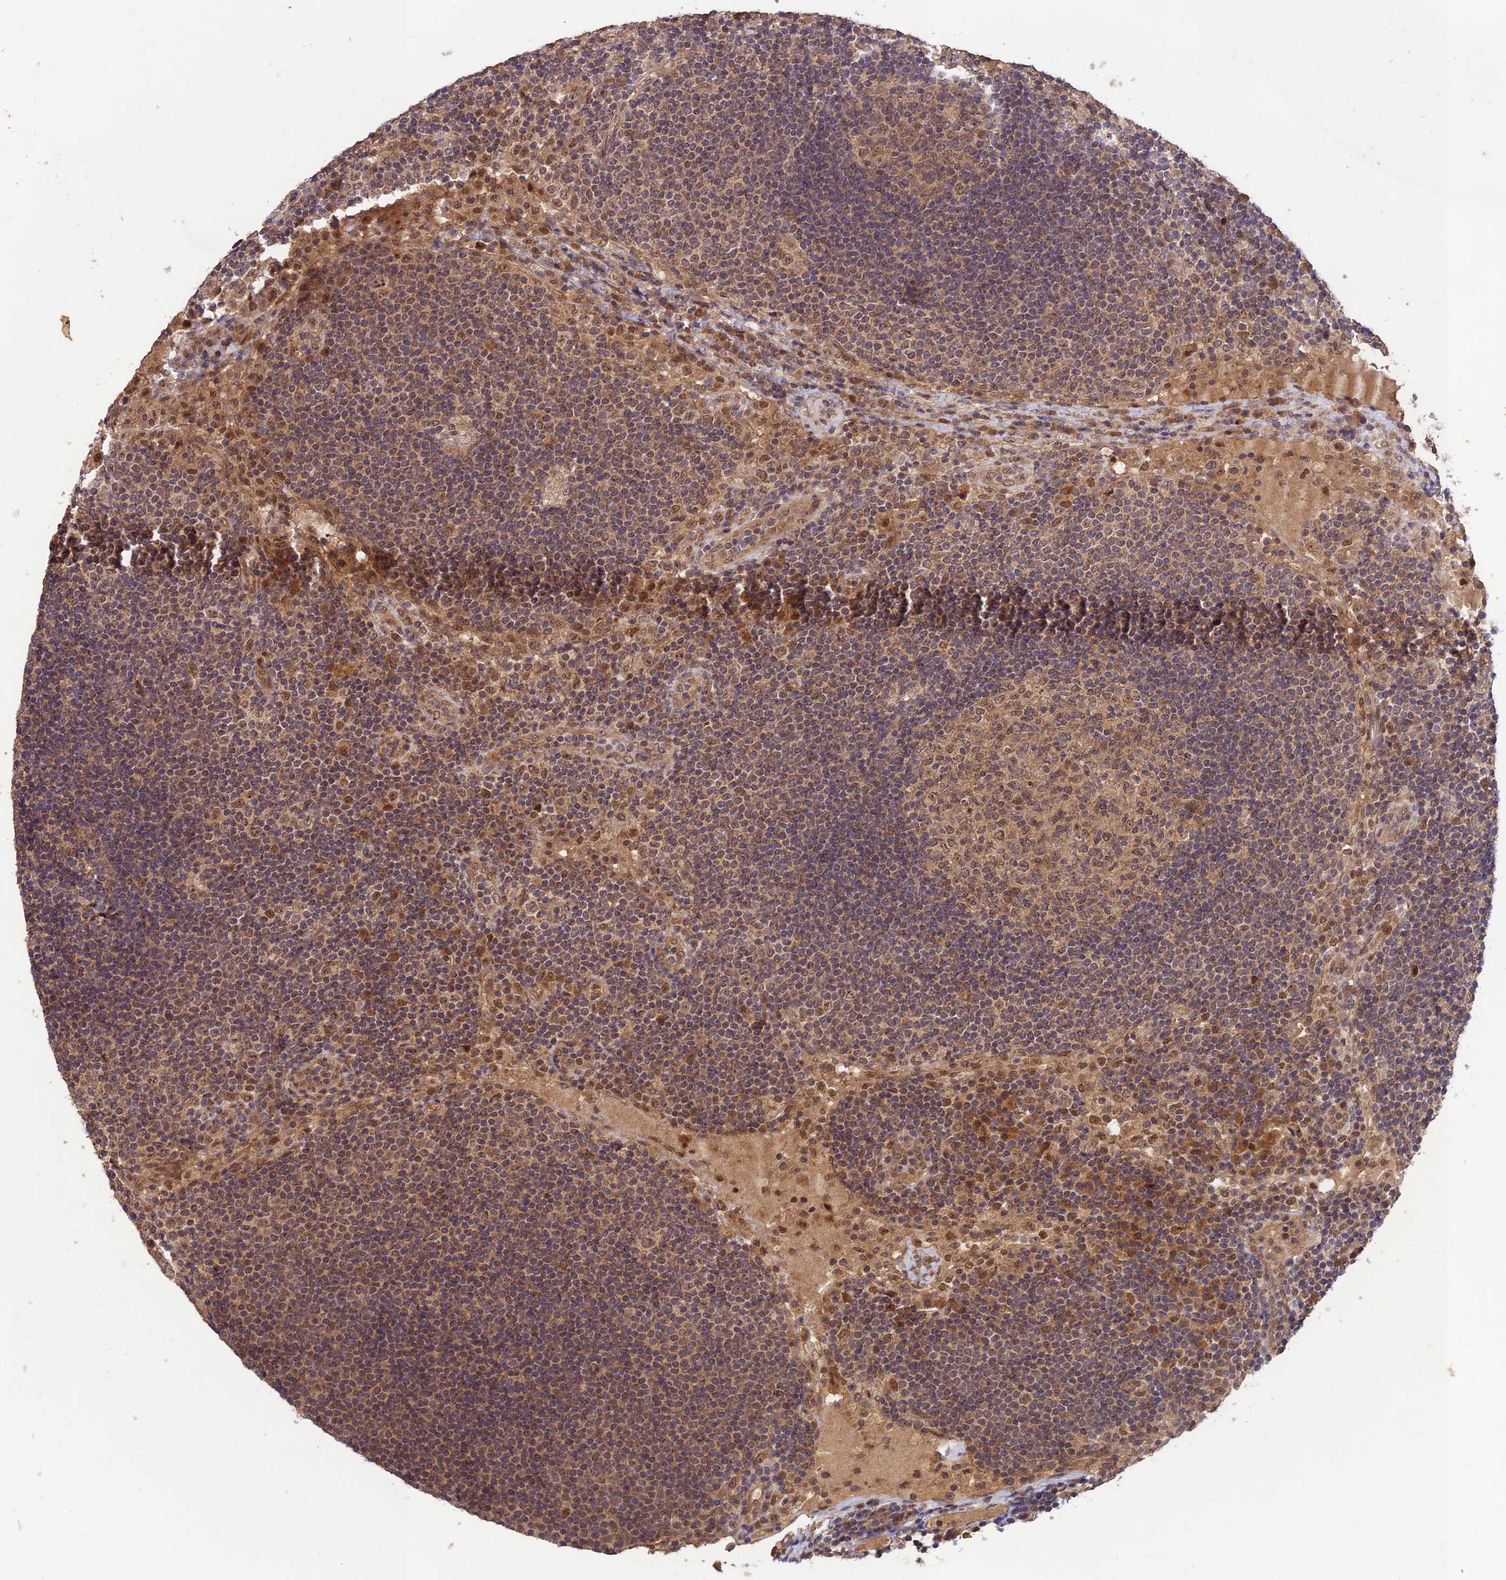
{"staining": {"intensity": "weak", "quantity": "25%-75%", "location": "nuclear"}, "tissue": "lymph node", "cell_type": "Germinal center cells", "image_type": "normal", "snomed": [{"axis": "morphology", "description": "Normal tissue, NOS"}, {"axis": "topography", "description": "Lymph node"}], "caption": "Immunohistochemical staining of unremarkable human lymph node reveals 25%-75% levels of weak nuclear protein staining in approximately 25%-75% of germinal center cells.", "gene": "REV1", "patient": {"sex": "female", "age": 53}}